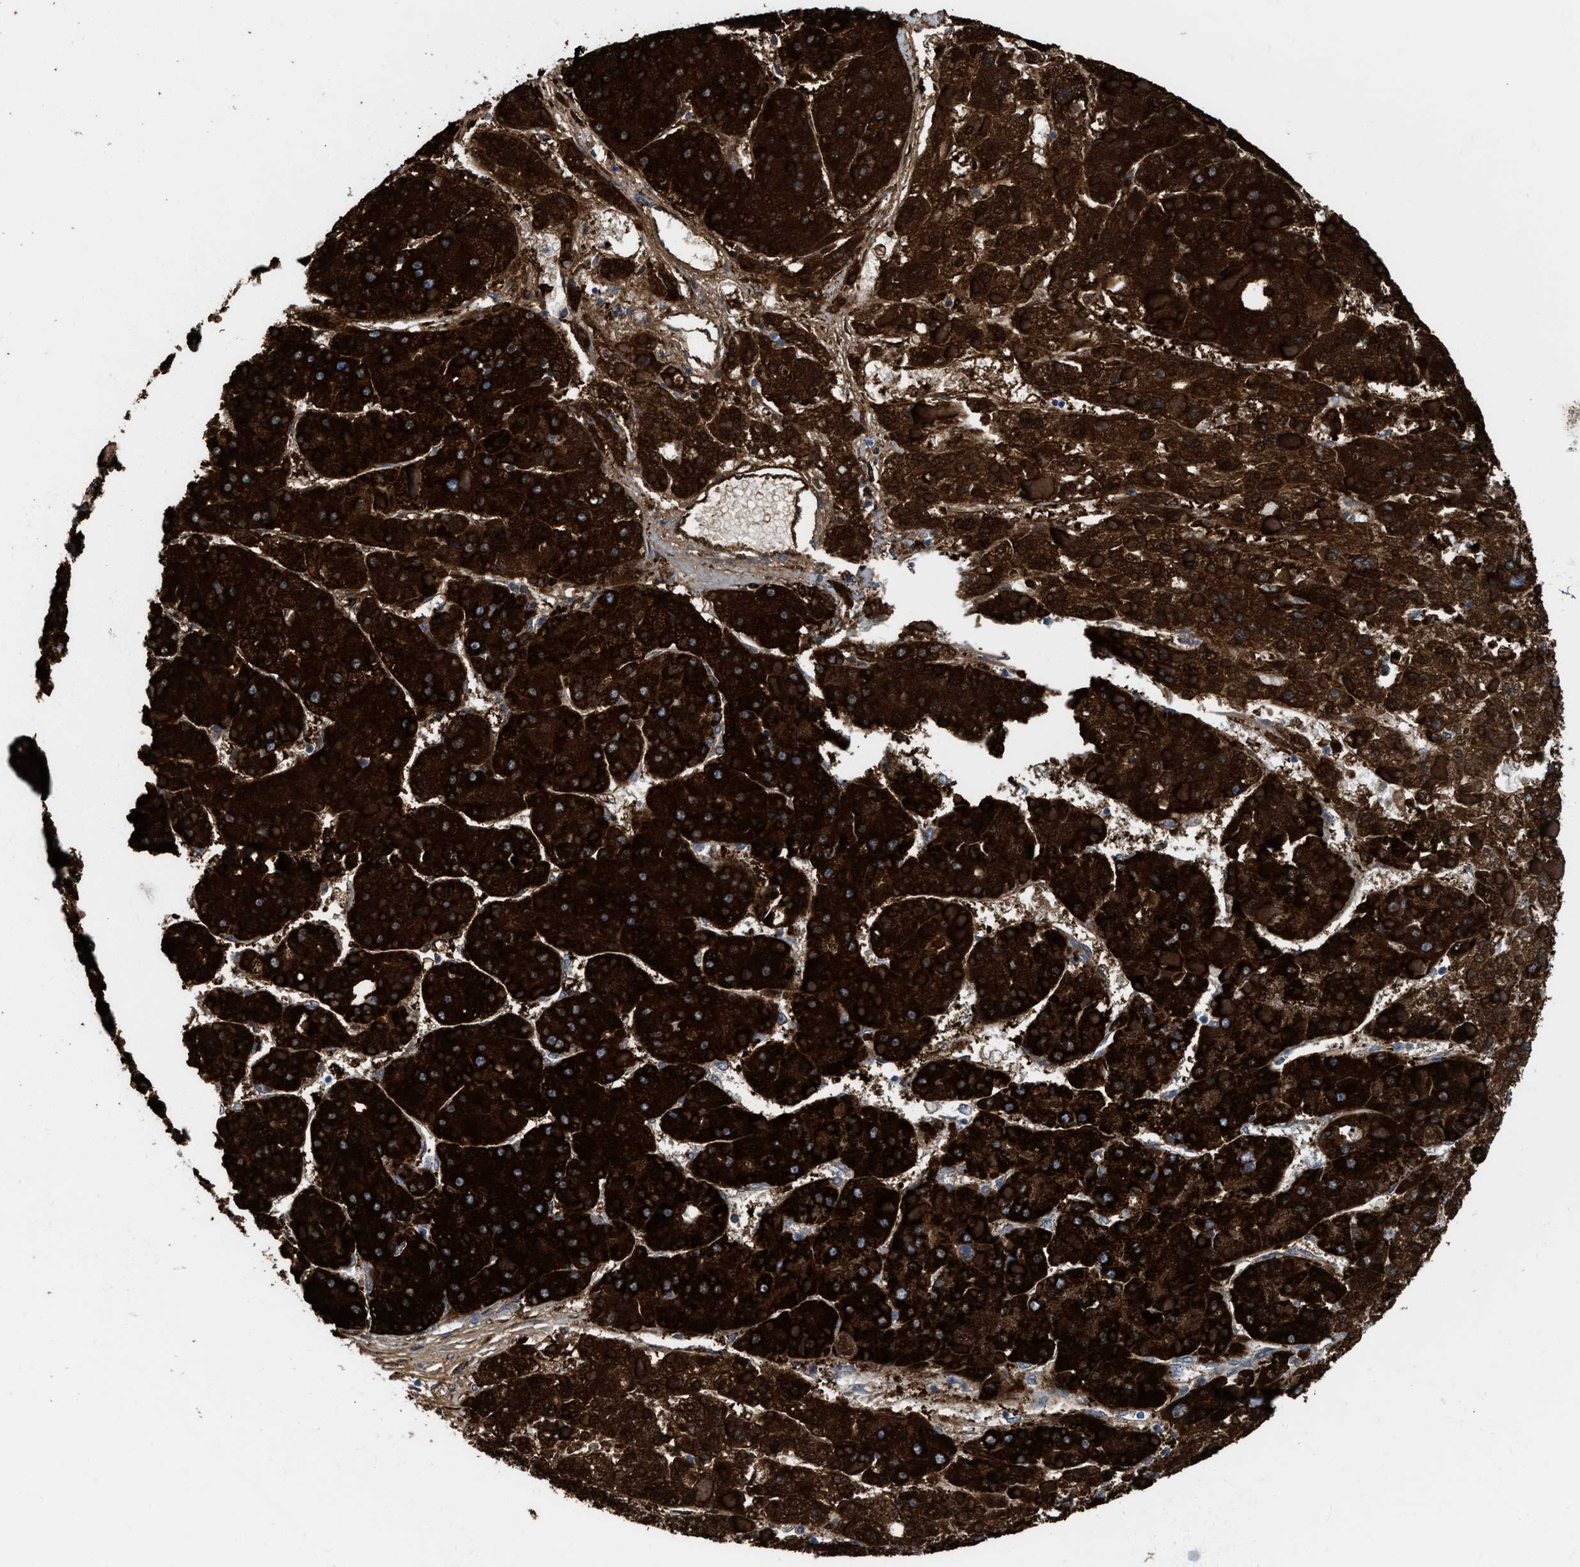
{"staining": {"intensity": "strong", "quantity": ">75%", "location": "cytoplasmic/membranous"}, "tissue": "liver cancer", "cell_type": "Tumor cells", "image_type": "cancer", "snomed": [{"axis": "morphology", "description": "Carcinoma, Hepatocellular, NOS"}, {"axis": "topography", "description": "Liver"}], "caption": "This histopathology image displays immunohistochemistry staining of liver cancer, with high strong cytoplasmic/membranous expression in about >75% of tumor cells.", "gene": "ALDH1B1", "patient": {"sex": "female", "age": 73}}